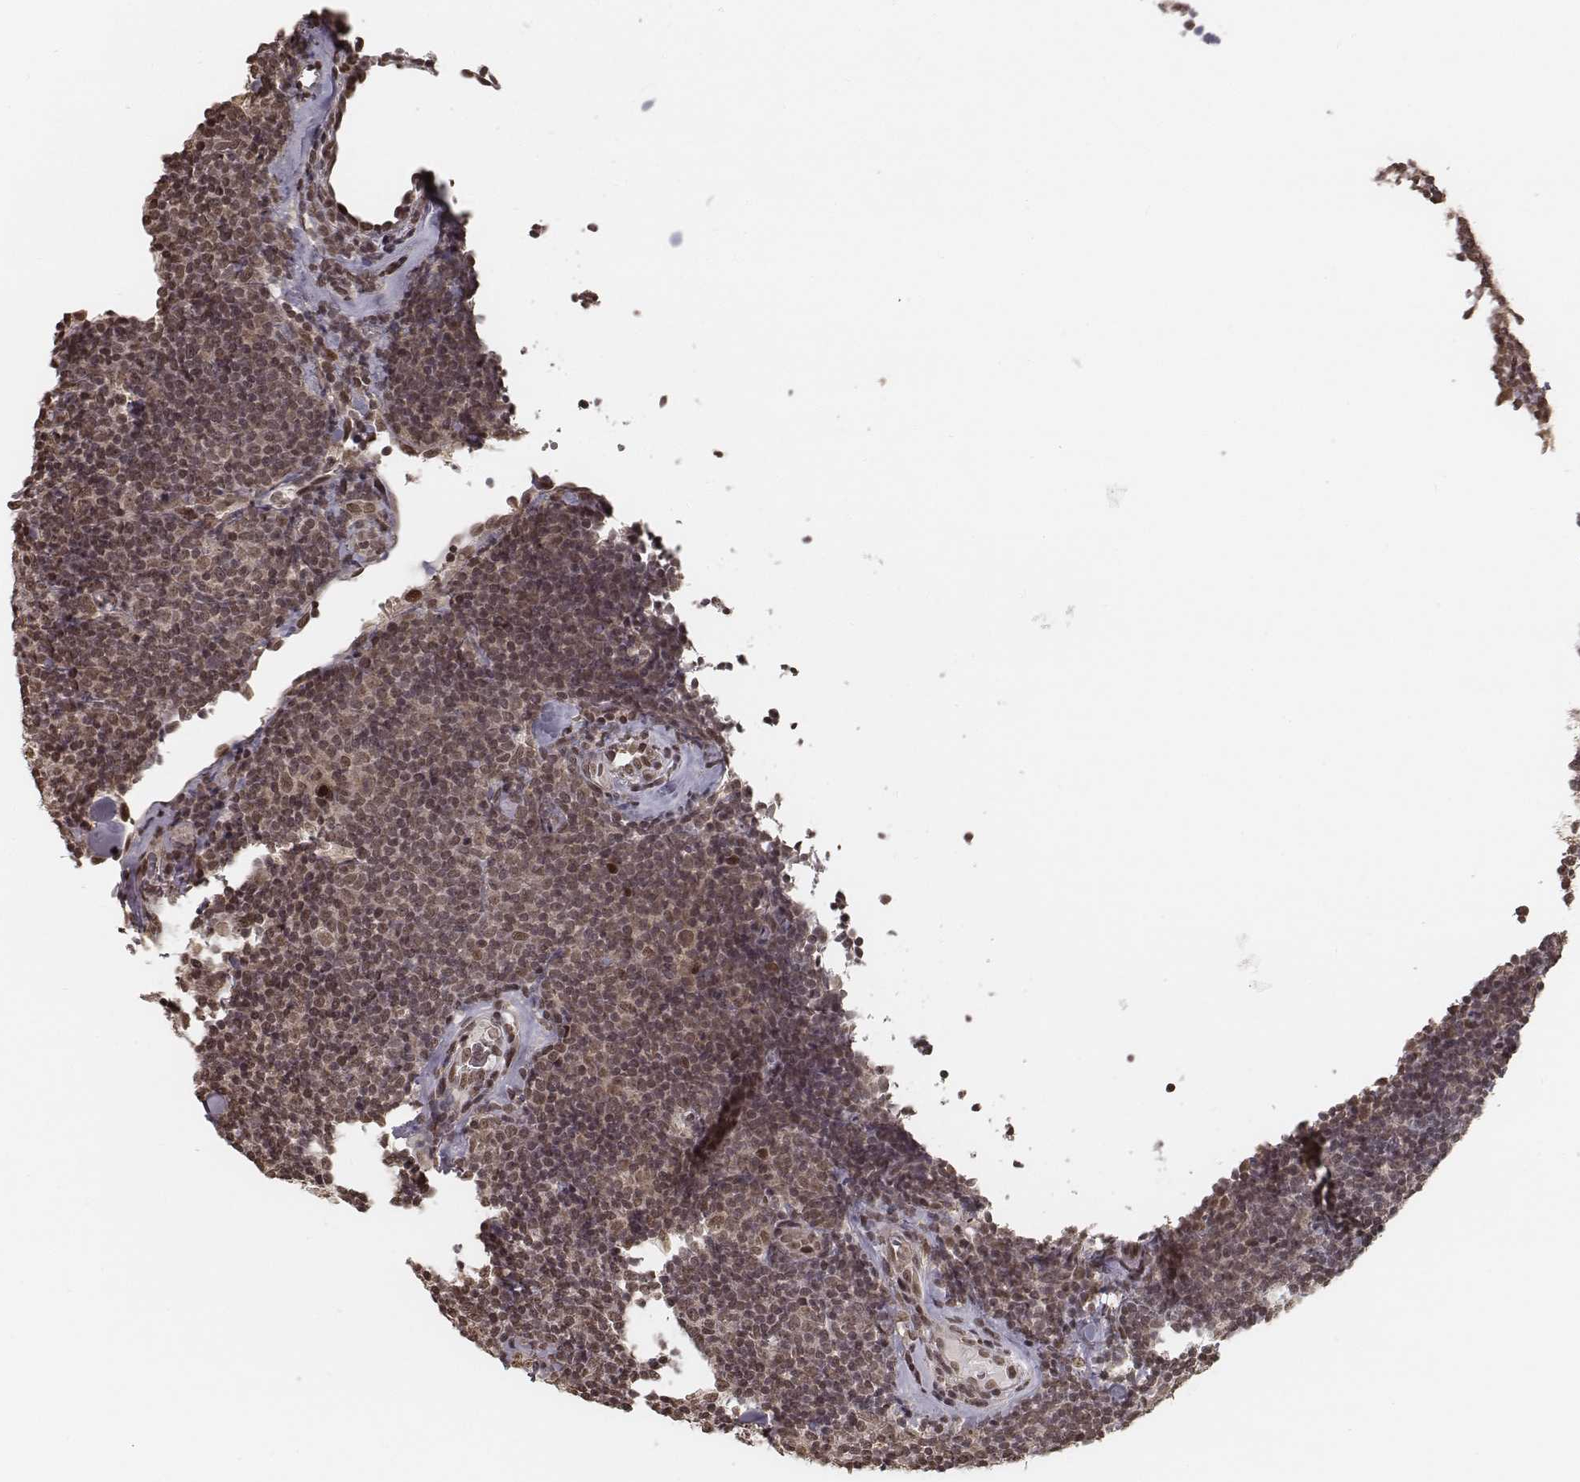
{"staining": {"intensity": "weak", "quantity": ">75%", "location": "nuclear"}, "tissue": "lymphoma", "cell_type": "Tumor cells", "image_type": "cancer", "snomed": [{"axis": "morphology", "description": "Malignant lymphoma, non-Hodgkin's type, Low grade"}, {"axis": "topography", "description": "Lymph node"}], "caption": "There is low levels of weak nuclear expression in tumor cells of lymphoma, as demonstrated by immunohistochemical staining (brown color).", "gene": "HMGA2", "patient": {"sex": "female", "age": 56}}